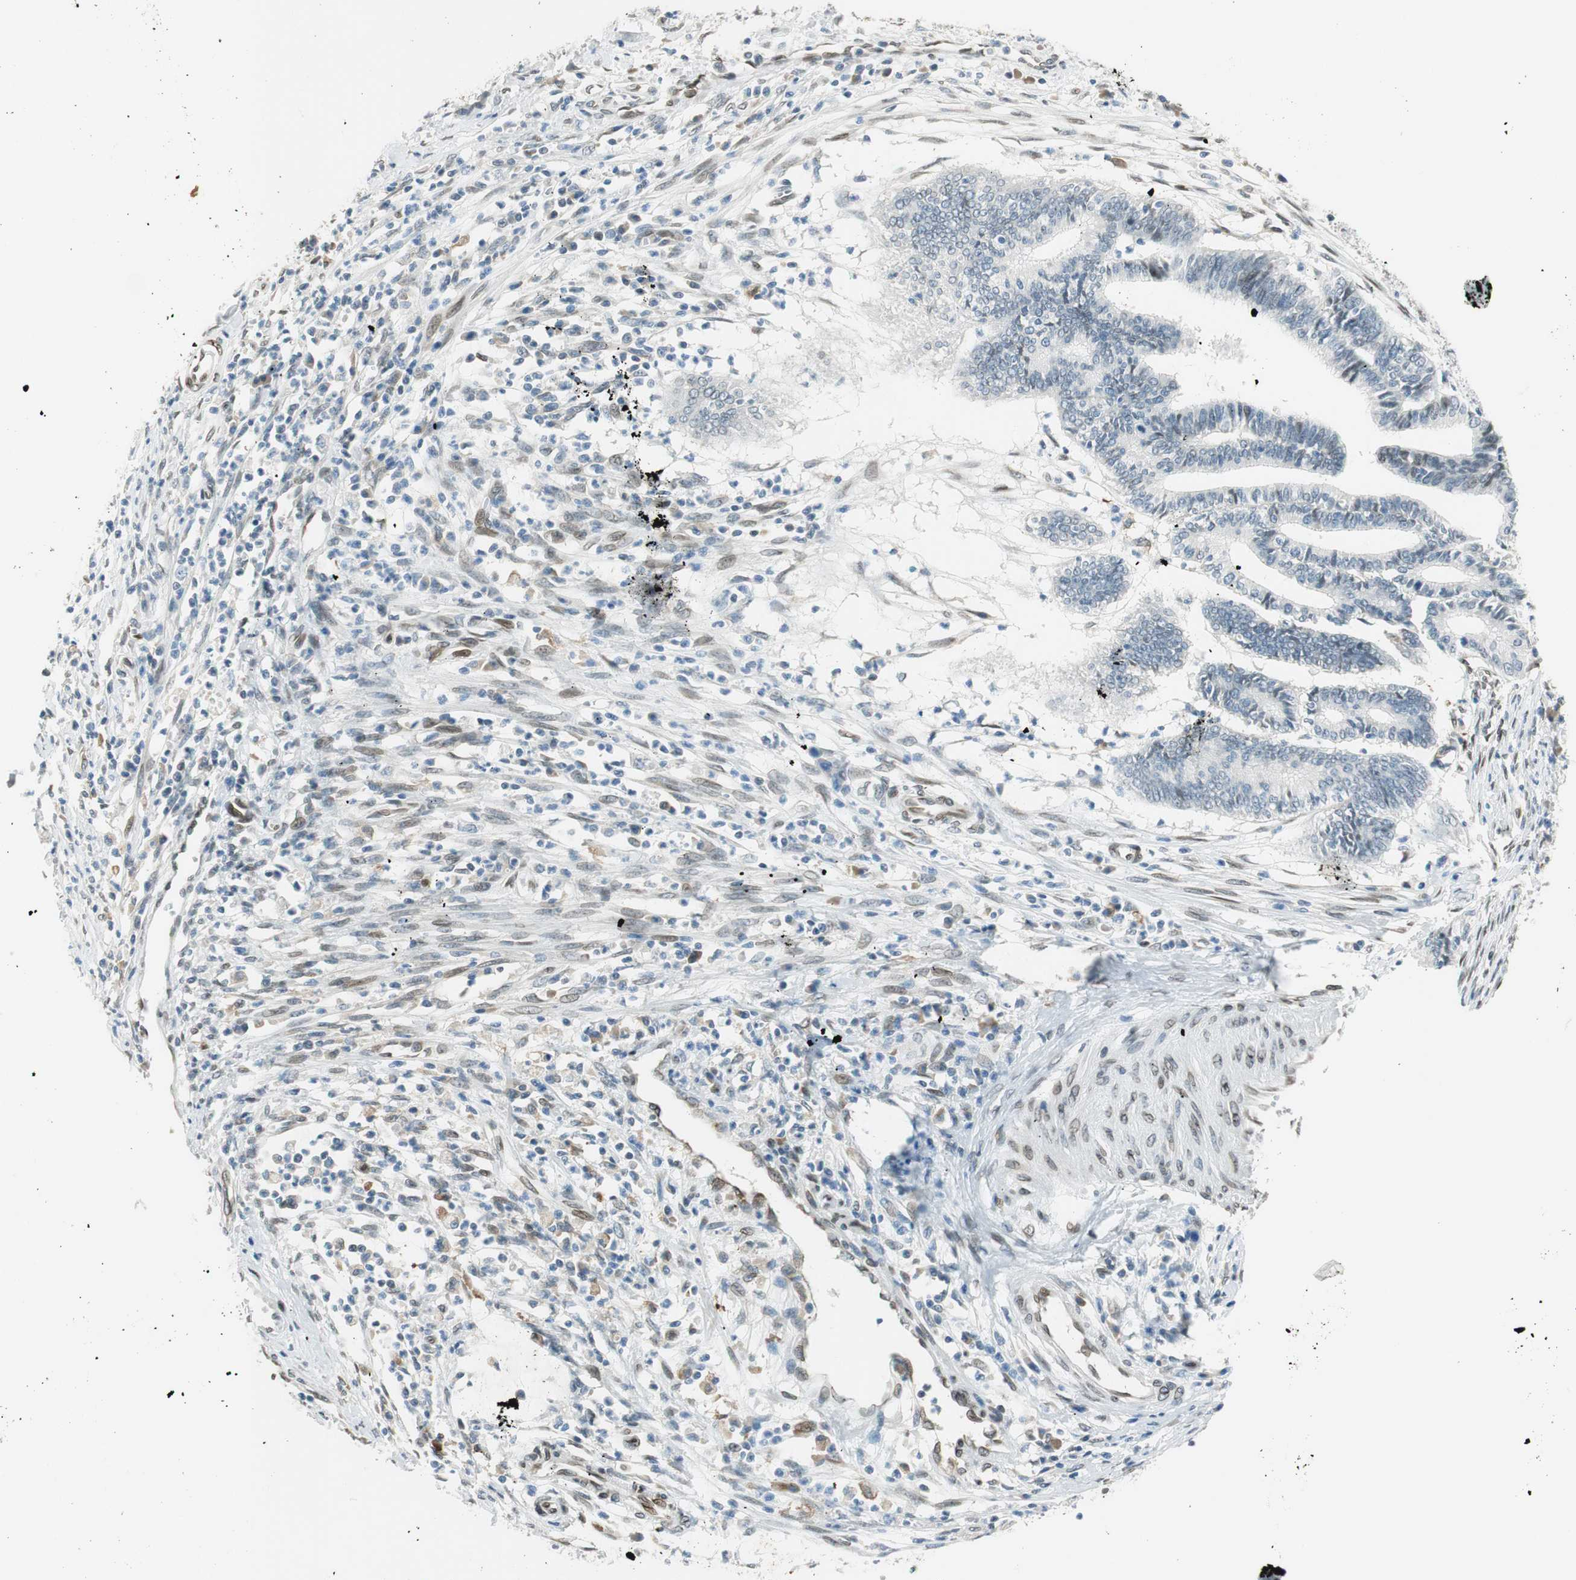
{"staining": {"intensity": "negative", "quantity": "none", "location": "none"}, "tissue": "cervical cancer", "cell_type": "Tumor cells", "image_type": "cancer", "snomed": [{"axis": "morphology", "description": "Adenocarcinoma, NOS"}, {"axis": "topography", "description": "Cervix"}], "caption": "An immunohistochemistry image of cervical adenocarcinoma is shown. There is no staining in tumor cells of cervical adenocarcinoma.", "gene": "TMEM260", "patient": {"sex": "female", "age": 36}}